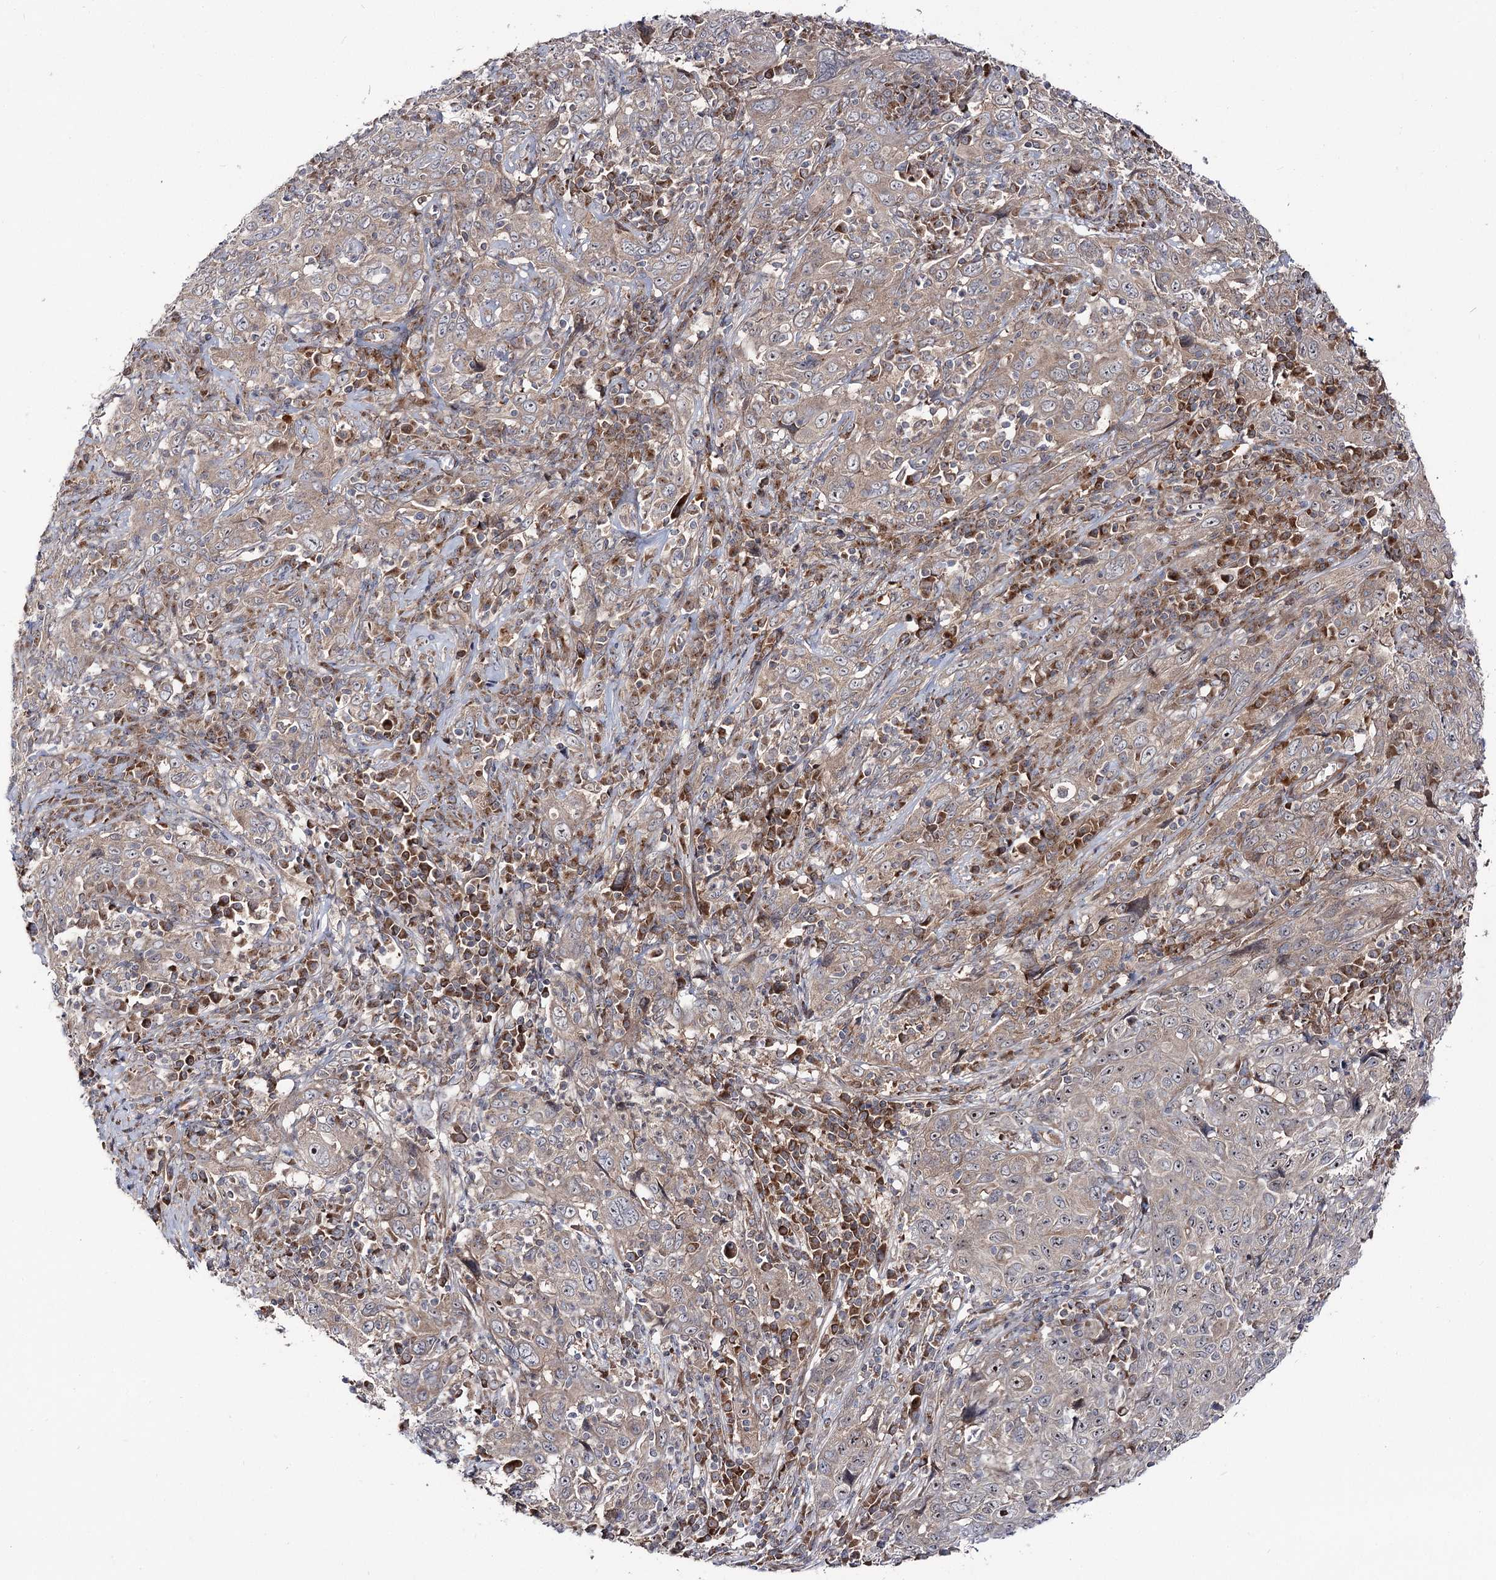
{"staining": {"intensity": "weak", "quantity": ">75%", "location": "cytoplasmic/membranous"}, "tissue": "cervical cancer", "cell_type": "Tumor cells", "image_type": "cancer", "snomed": [{"axis": "morphology", "description": "Squamous cell carcinoma, NOS"}, {"axis": "topography", "description": "Cervix"}], "caption": "Brown immunohistochemical staining in cervical squamous cell carcinoma displays weak cytoplasmic/membranous staining in about >75% of tumor cells.", "gene": "C11orf80", "patient": {"sex": "female", "age": 46}}